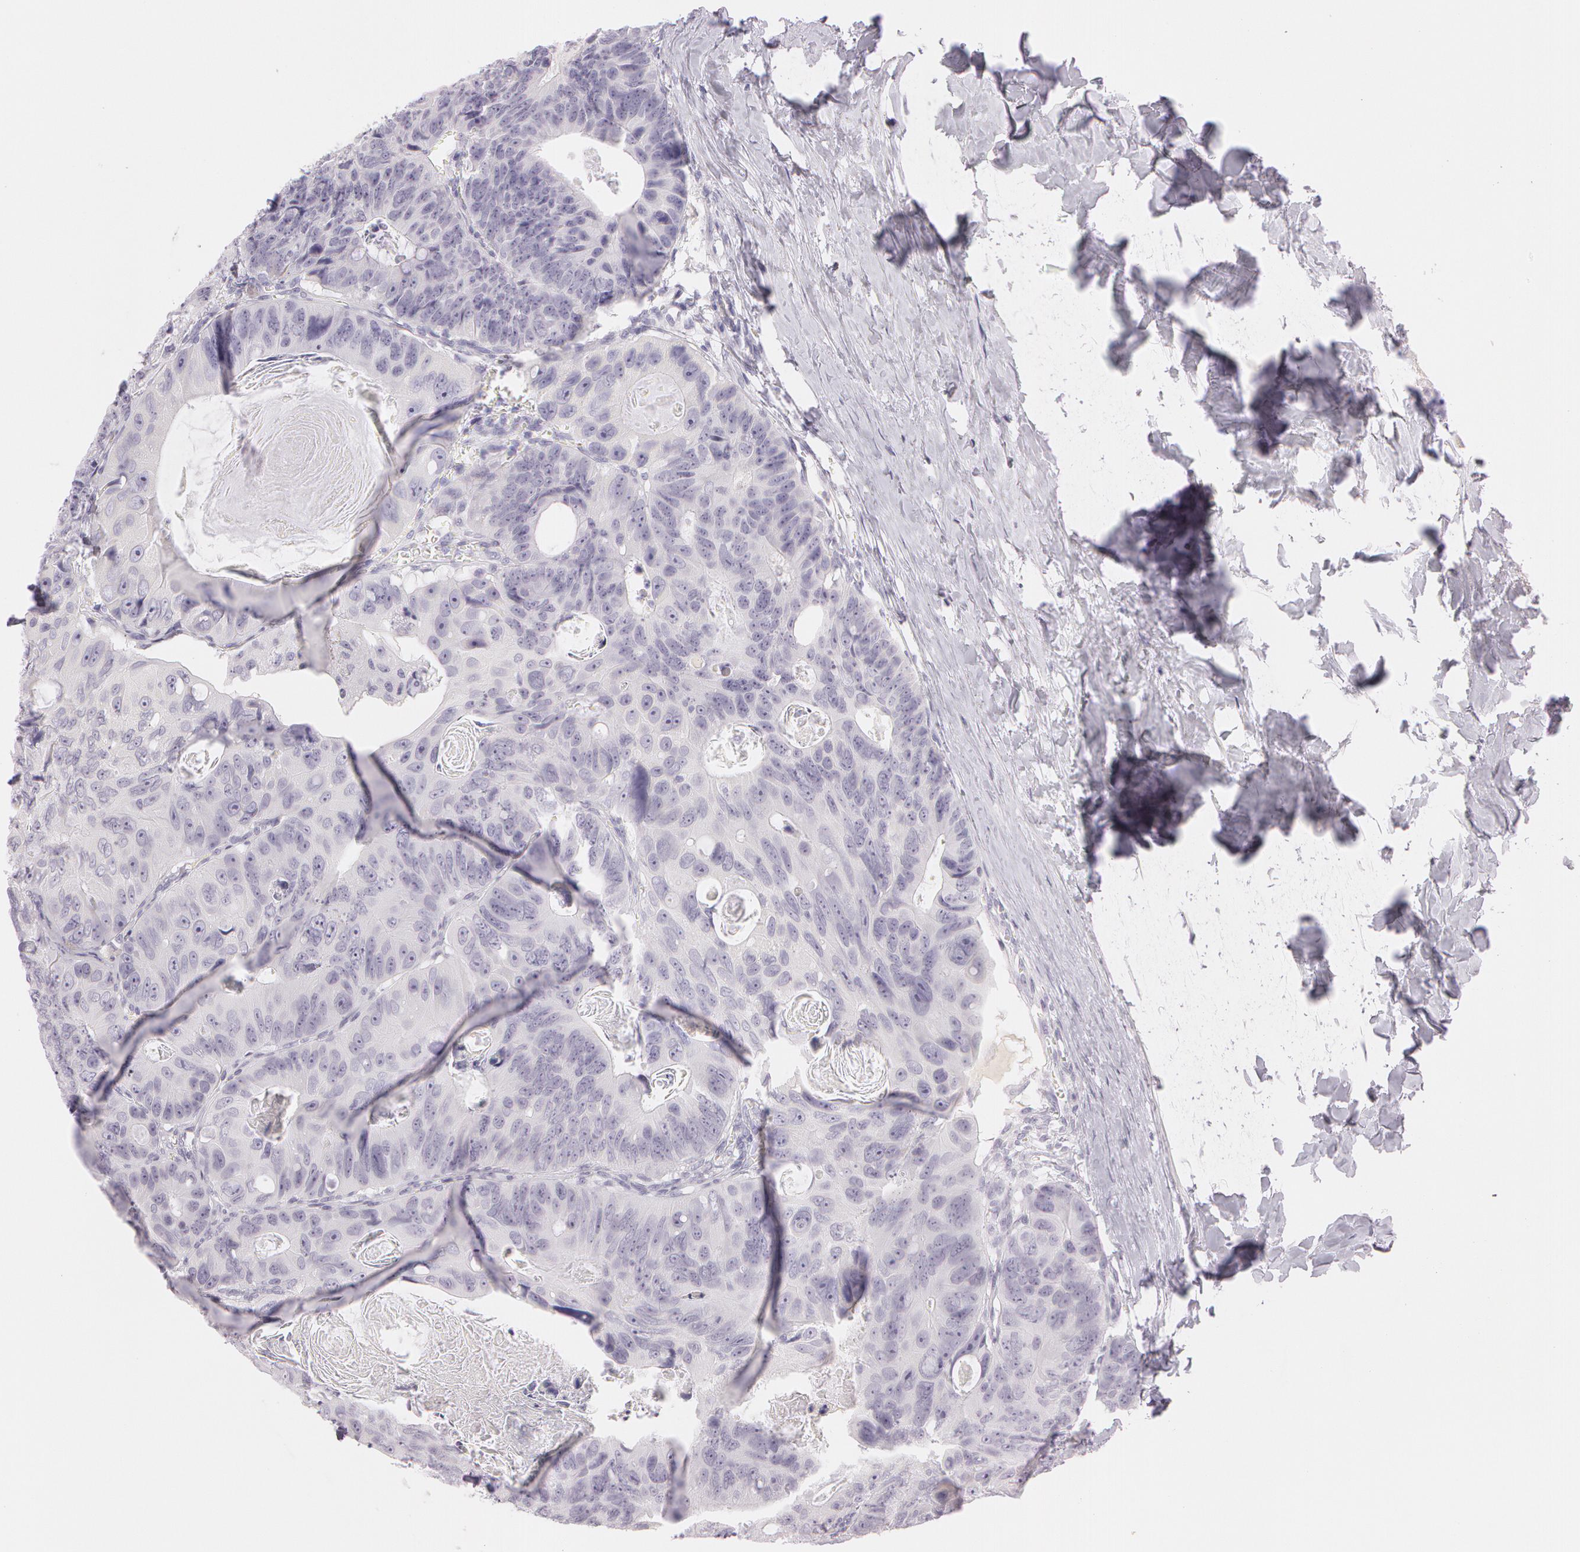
{"staining": {"intensity": "negative", "quantity": "none", "location": "none"}, "tissue": "colorectal cancer", "cell_type": "Tumor cells", "image_type": "cancer", "snomed": [{"axis": "morphology", "description": "Adenocarcinoma, NOS"}, {"axis": "topography", "description": "Colon"}], "caption": "A high-resolution histopathology image shows IHC staining of colorectal adenocarcinoma, which reveals no significant expression in tumor cells.", "gene": "OTC", "patient": {"sex": "female", "age": 55}}